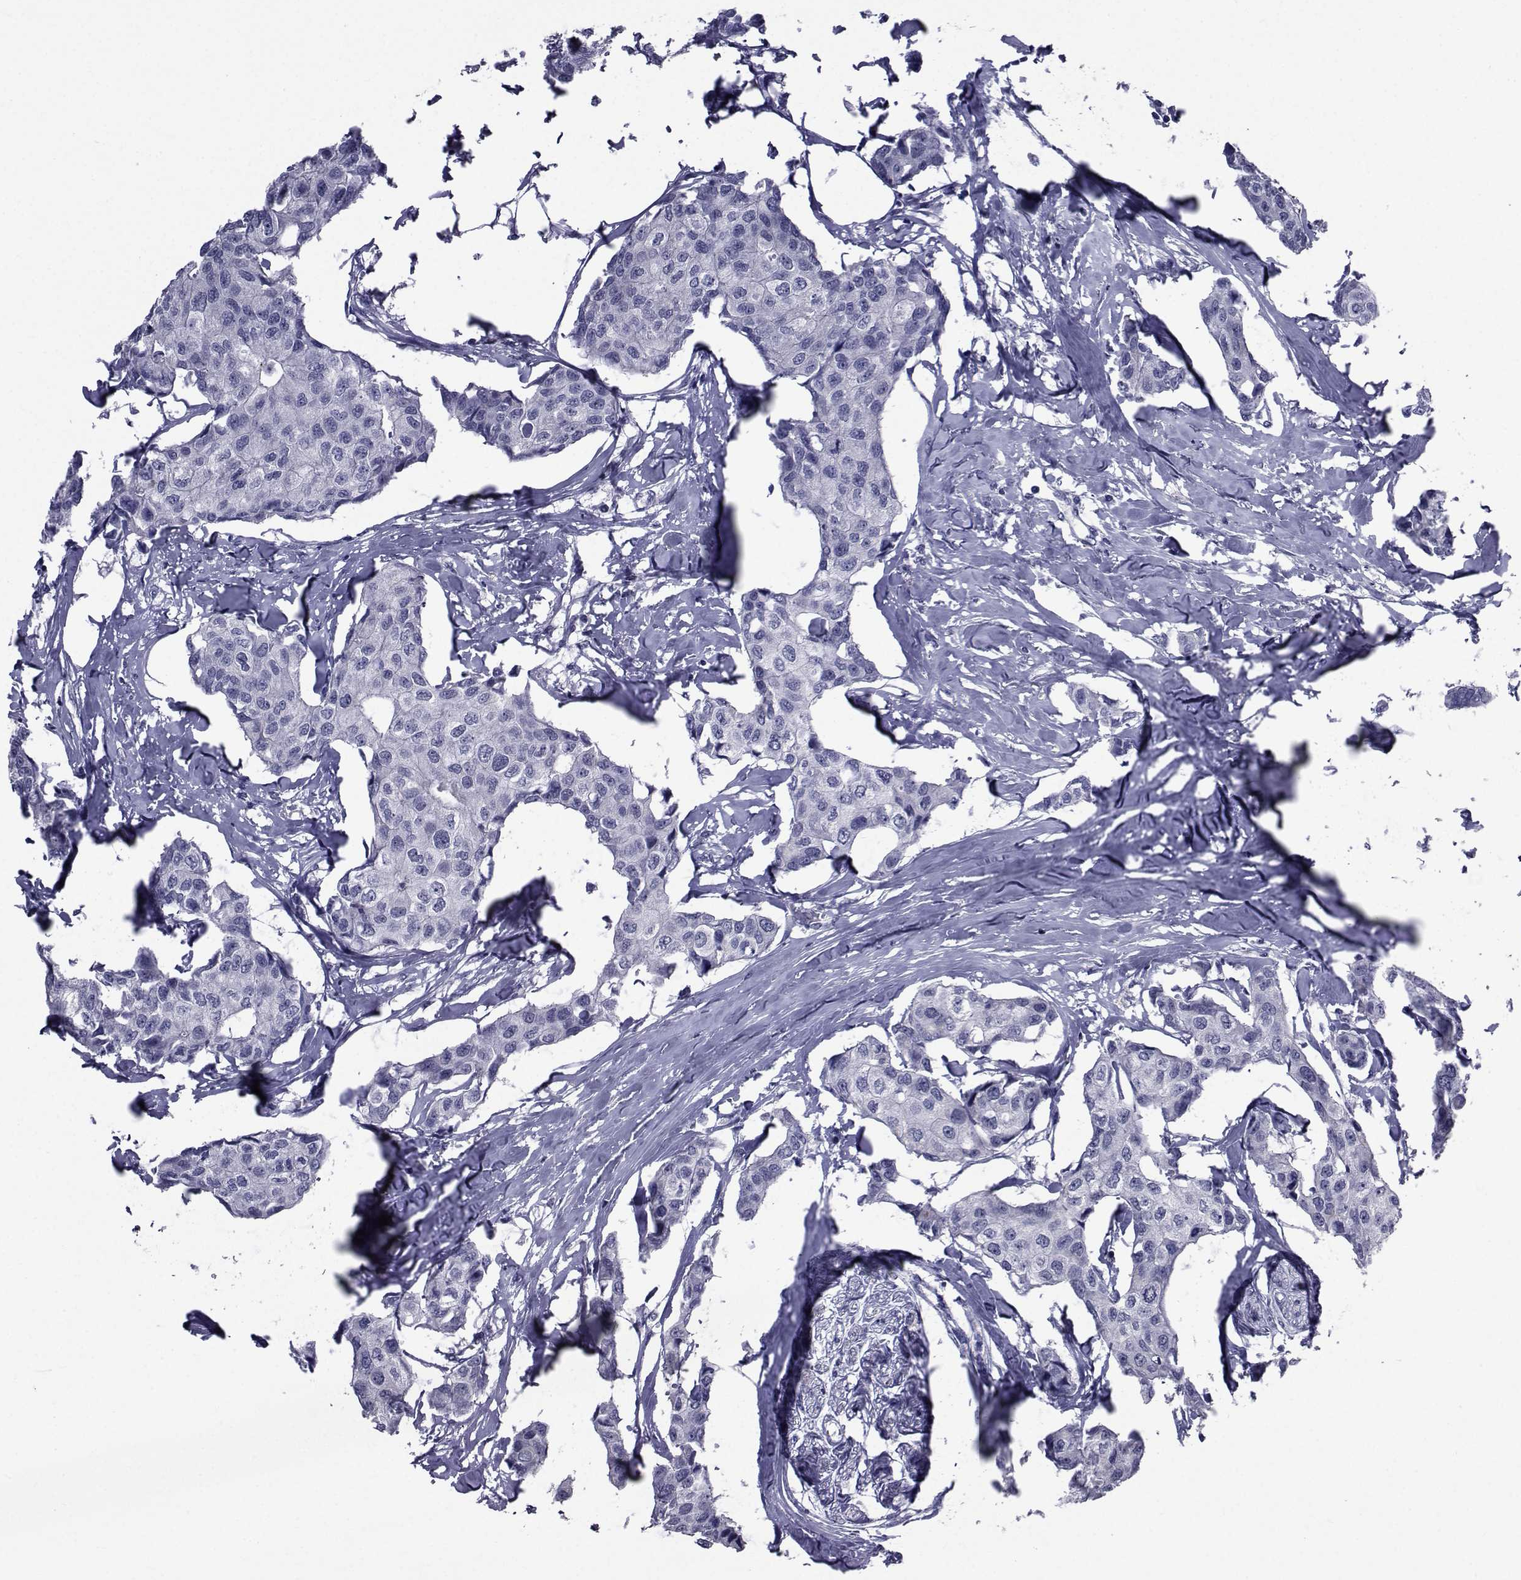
{"staining": {"intensity": "negative", "quantity": "none", "location": "none"}, "tissue": "breast cancer", "cell_type": "Tumor cells", "image_type": "cancer", "snomed": [{"axis": "morphology", "description": "Duct carcinoma"}, {"axis": "topography", "description": "Breast"}], "caption": "This is an immunohistochemistry micrograph of breast infiltrating ductal carcinoma. There is no positivity in tumor cells.", "gene": "SEMA5B", "patient": {"sex": "female", "age": 80}}